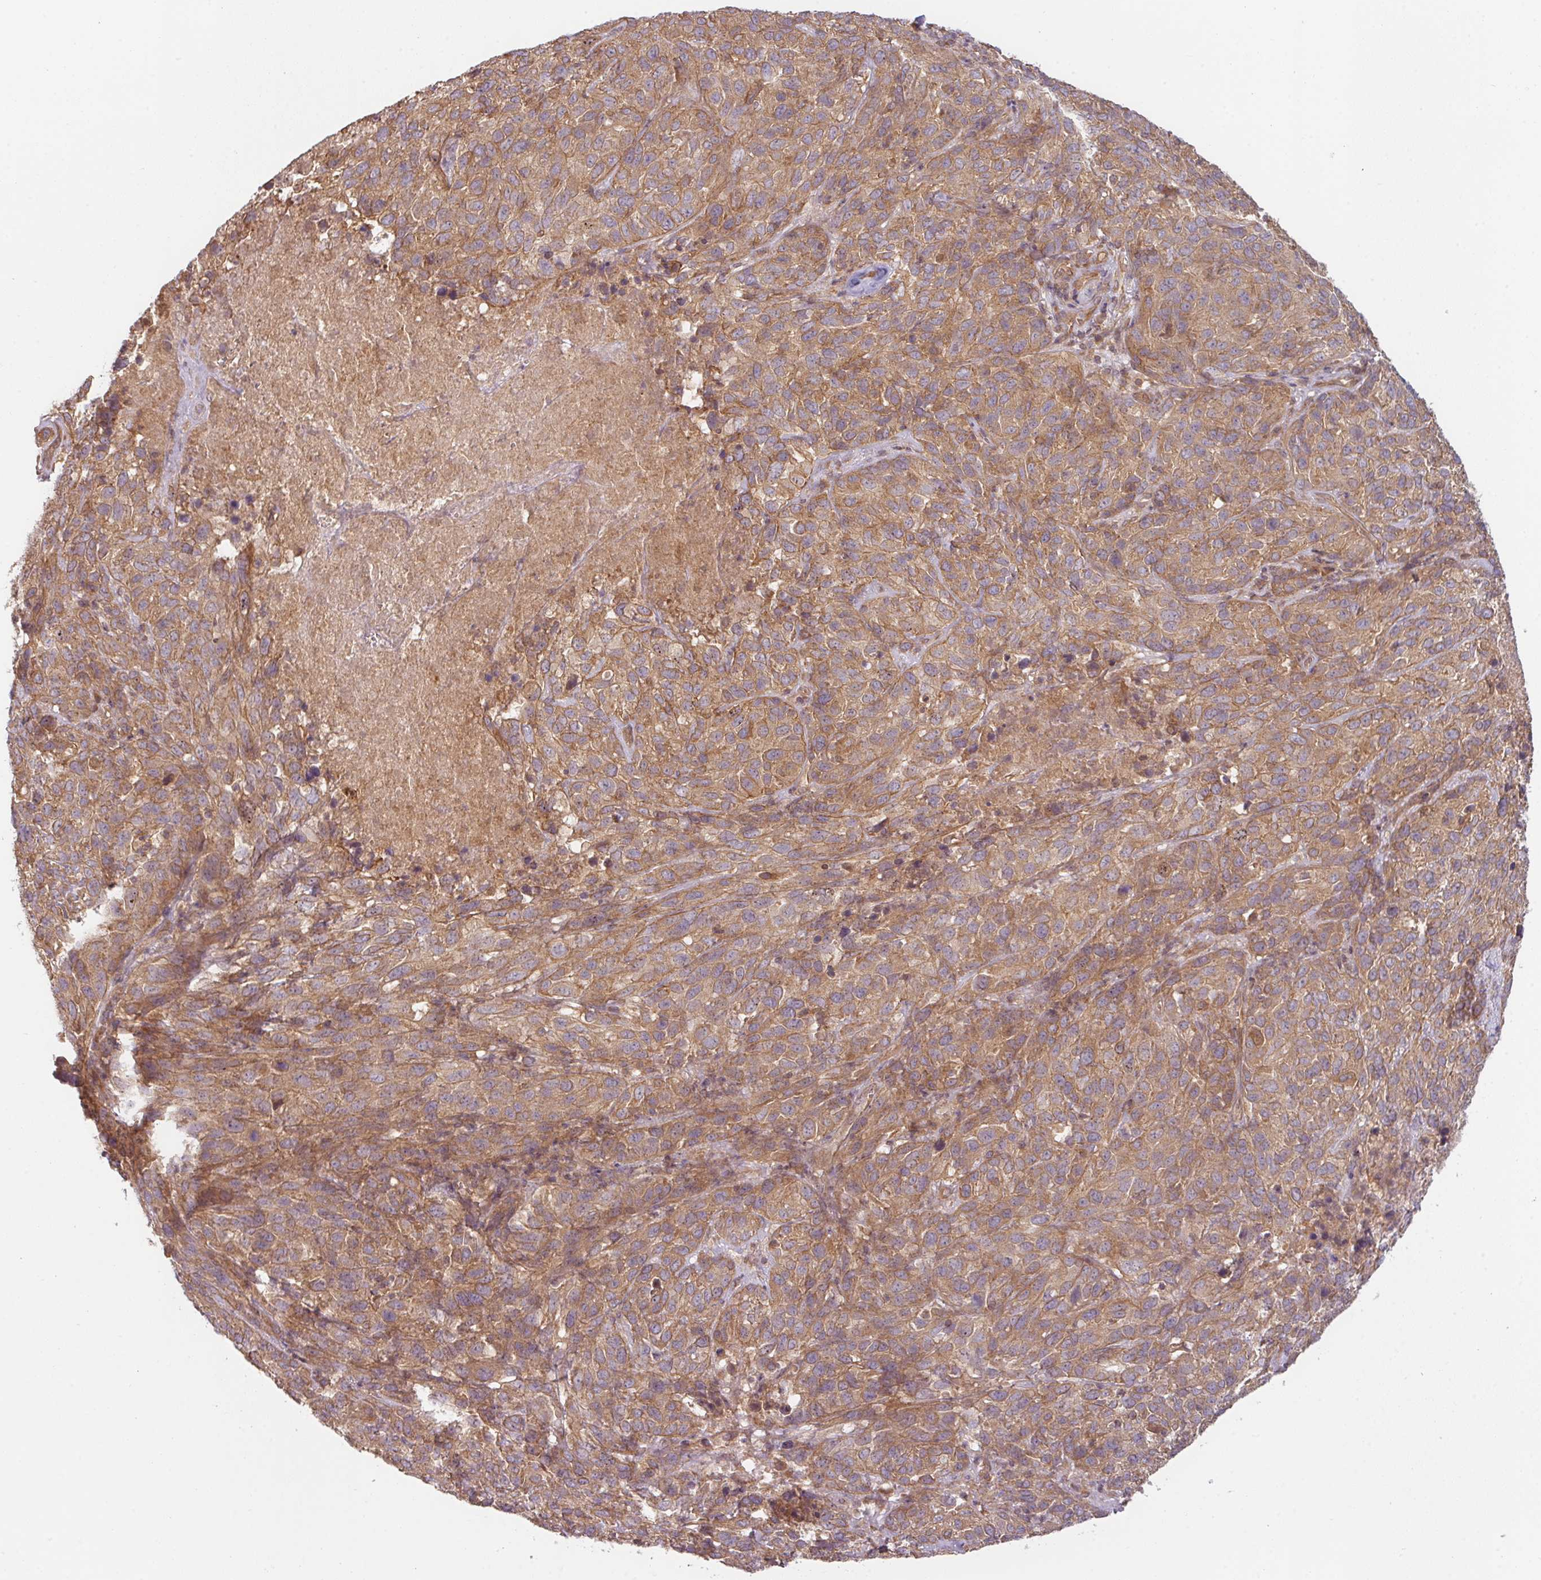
{"staining": {"intensity": "moderate", "quantity": ">75%", "location": "cytoplasmic/membranous"}, "tissue": "cervical cancer", "cell_type": "Tumor cells", "image_type": "cancer", "snomed": [{"axis": "morphology", "description": "Squamous cell carcinoma, NOS"}, {"axis": "topography", "description": "Cervix"}], "caption": "Cervical cancer tissue reveals moderate cytoplasmic/membranous positivity in approximately >75% of tumor cells", "gene": "RNF31", "patient": {"sex": "female", "age": 51}}